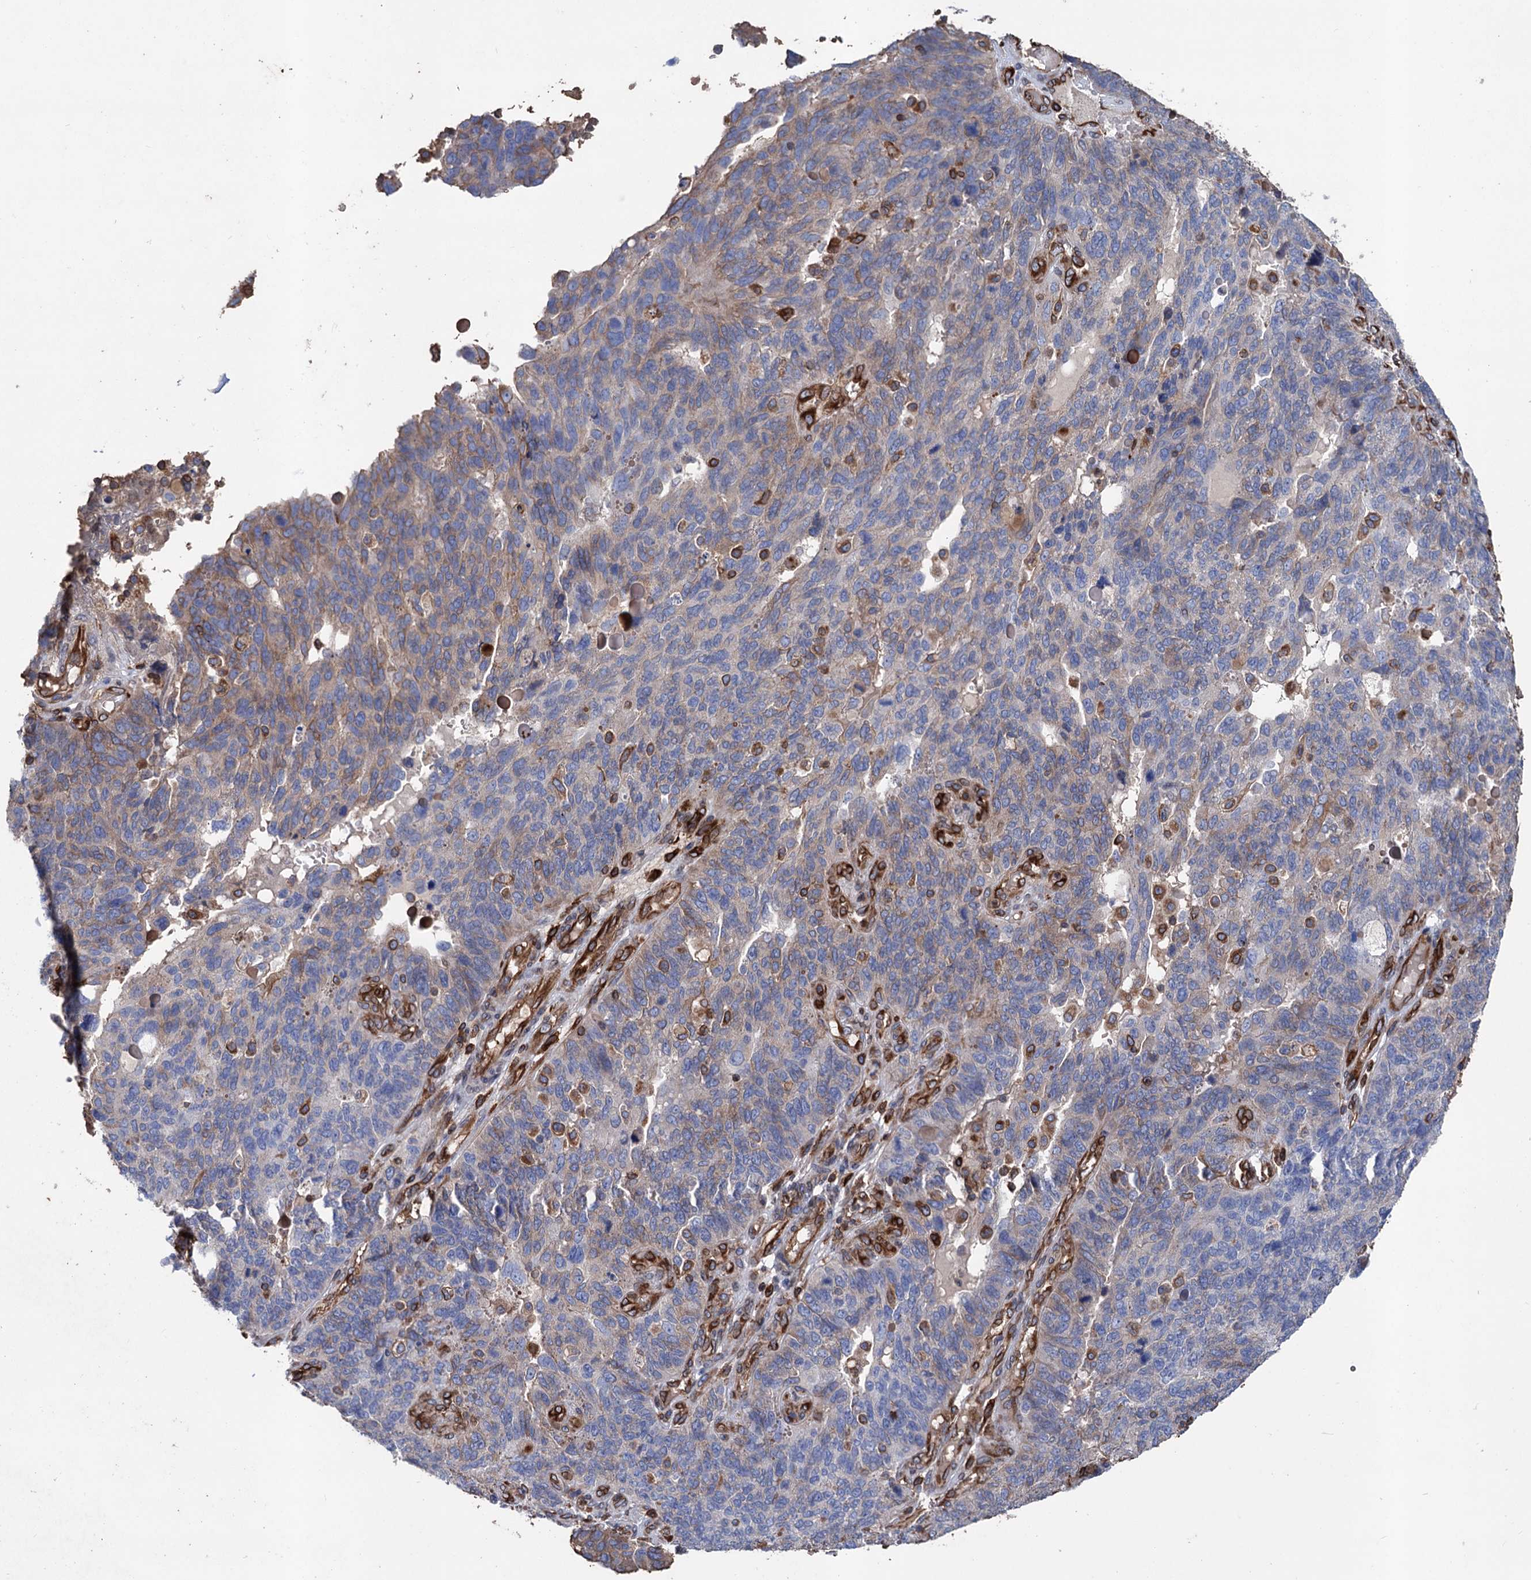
{"staining": {"intensity": "weak", "quantity": "25%-75%", "location": "cytoplasmic/membranous"}, "tissue": "endometrial cancer", "cell_type": "Tumor cells", "image_type": "cancer", "snomed": [{"axis": "morphology", "description": "Adenocarcinoma, NOS"}, {"axis": "topography", "description": "Endometrium"}], "caption": "There is low levels of weak cytoplasmic/membranous positivity in tumor cells of endometrial adenocarcinoma, as demonstrated by immunohistochemical staining (brown color).", "gene": "STING1", "patient": {"sex": "female", "age": 66}}